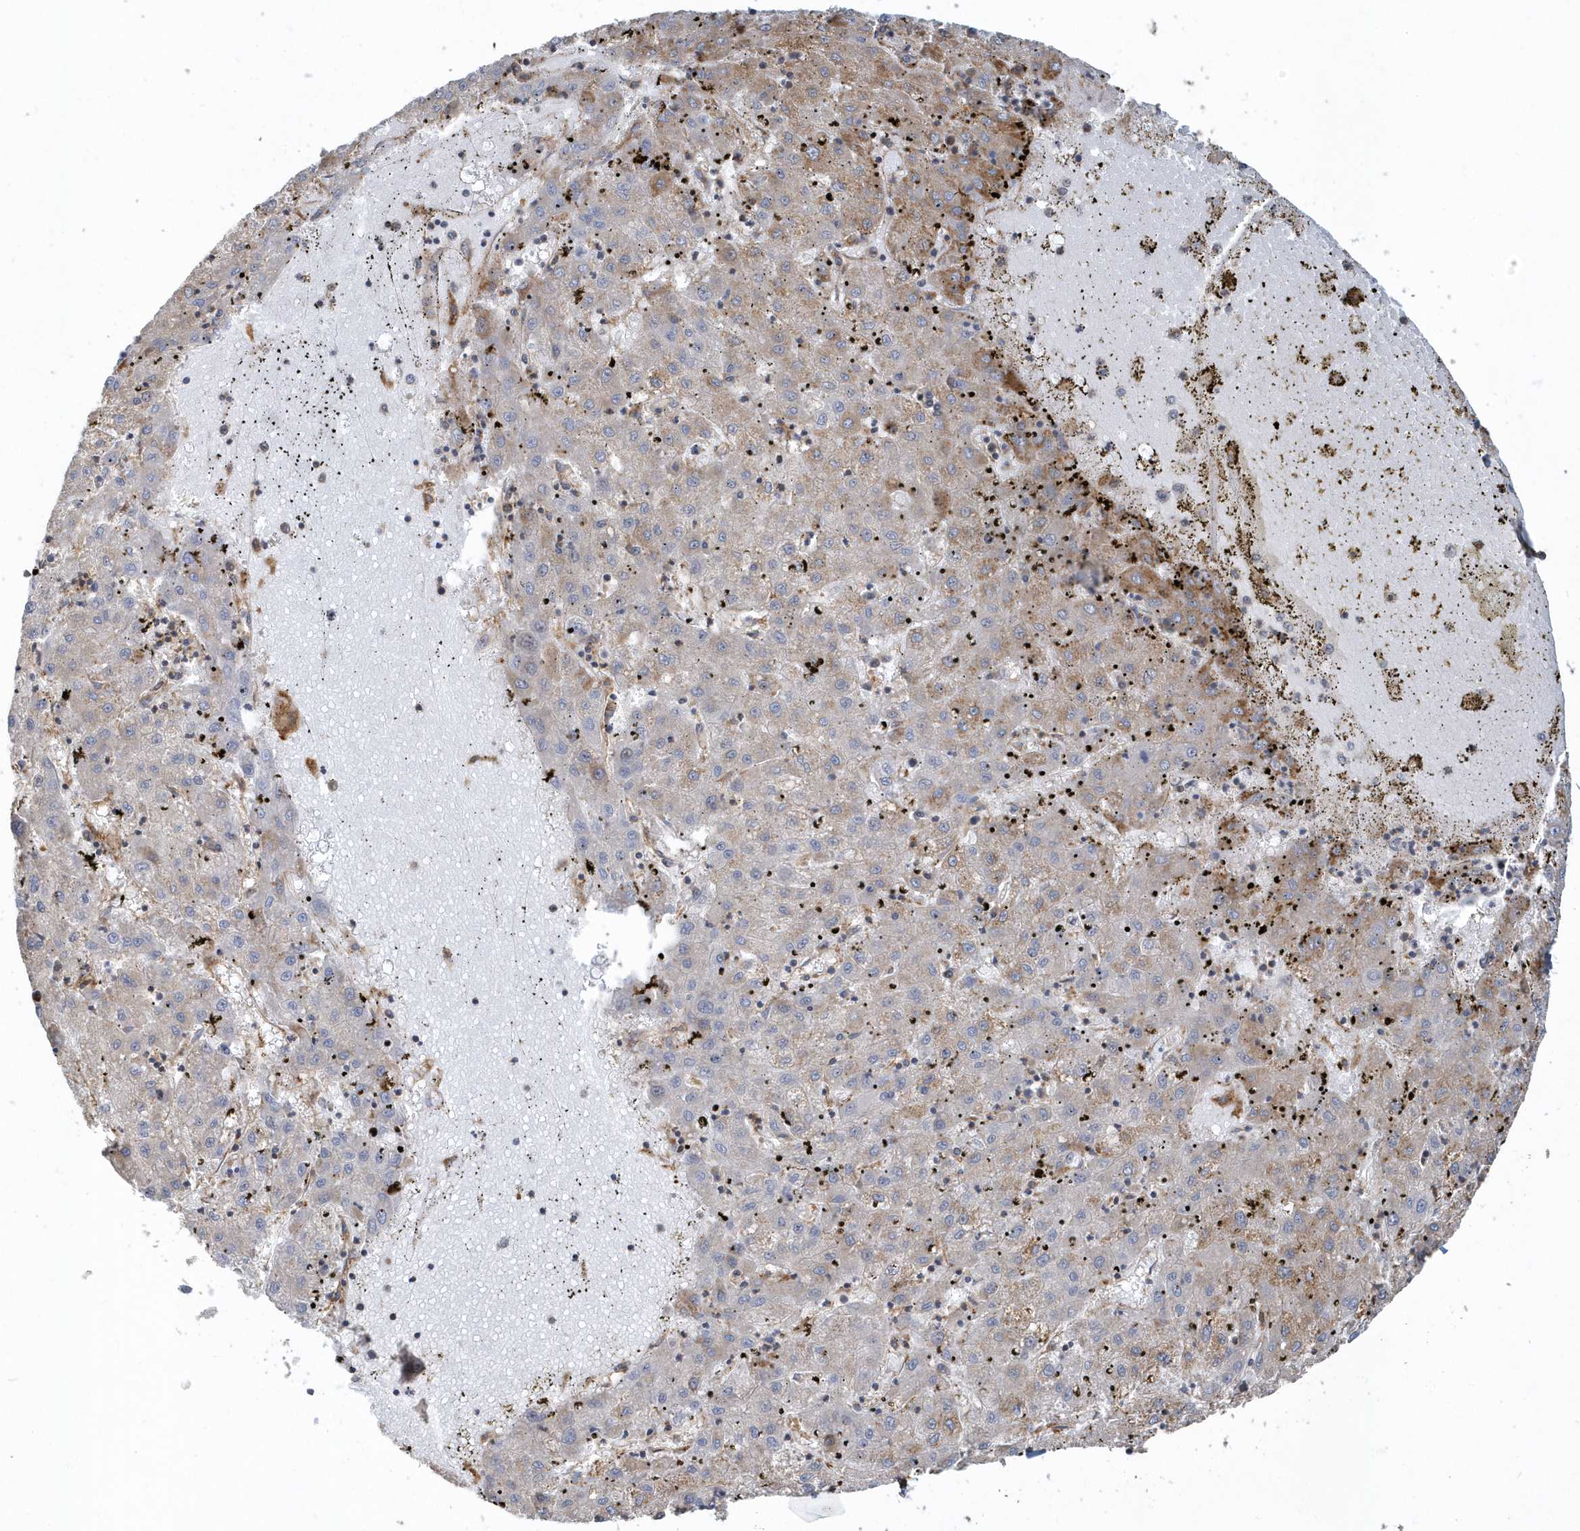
{"staining": {"intensity": "moderate", "quantity": "<25%", "location": "cytoplasmic/membranous"}, "tissue": "liver cancer", "cell_type": "Tumor cells", "image_type": "cancer", "snomed": [{"axis": "morphology", "description": "Carcinoma, Hepatocellular, NOS"}, {"axis": "topography", "description": "Liver"}], "caption": "Moderate cytoplasmic/membranous protein positivity is appreciated in about <25% of tumor cells in liver hepatocellular carcinoma.", "gene": "TRAIP", "patient": {"sex": "male", "age": 72}}